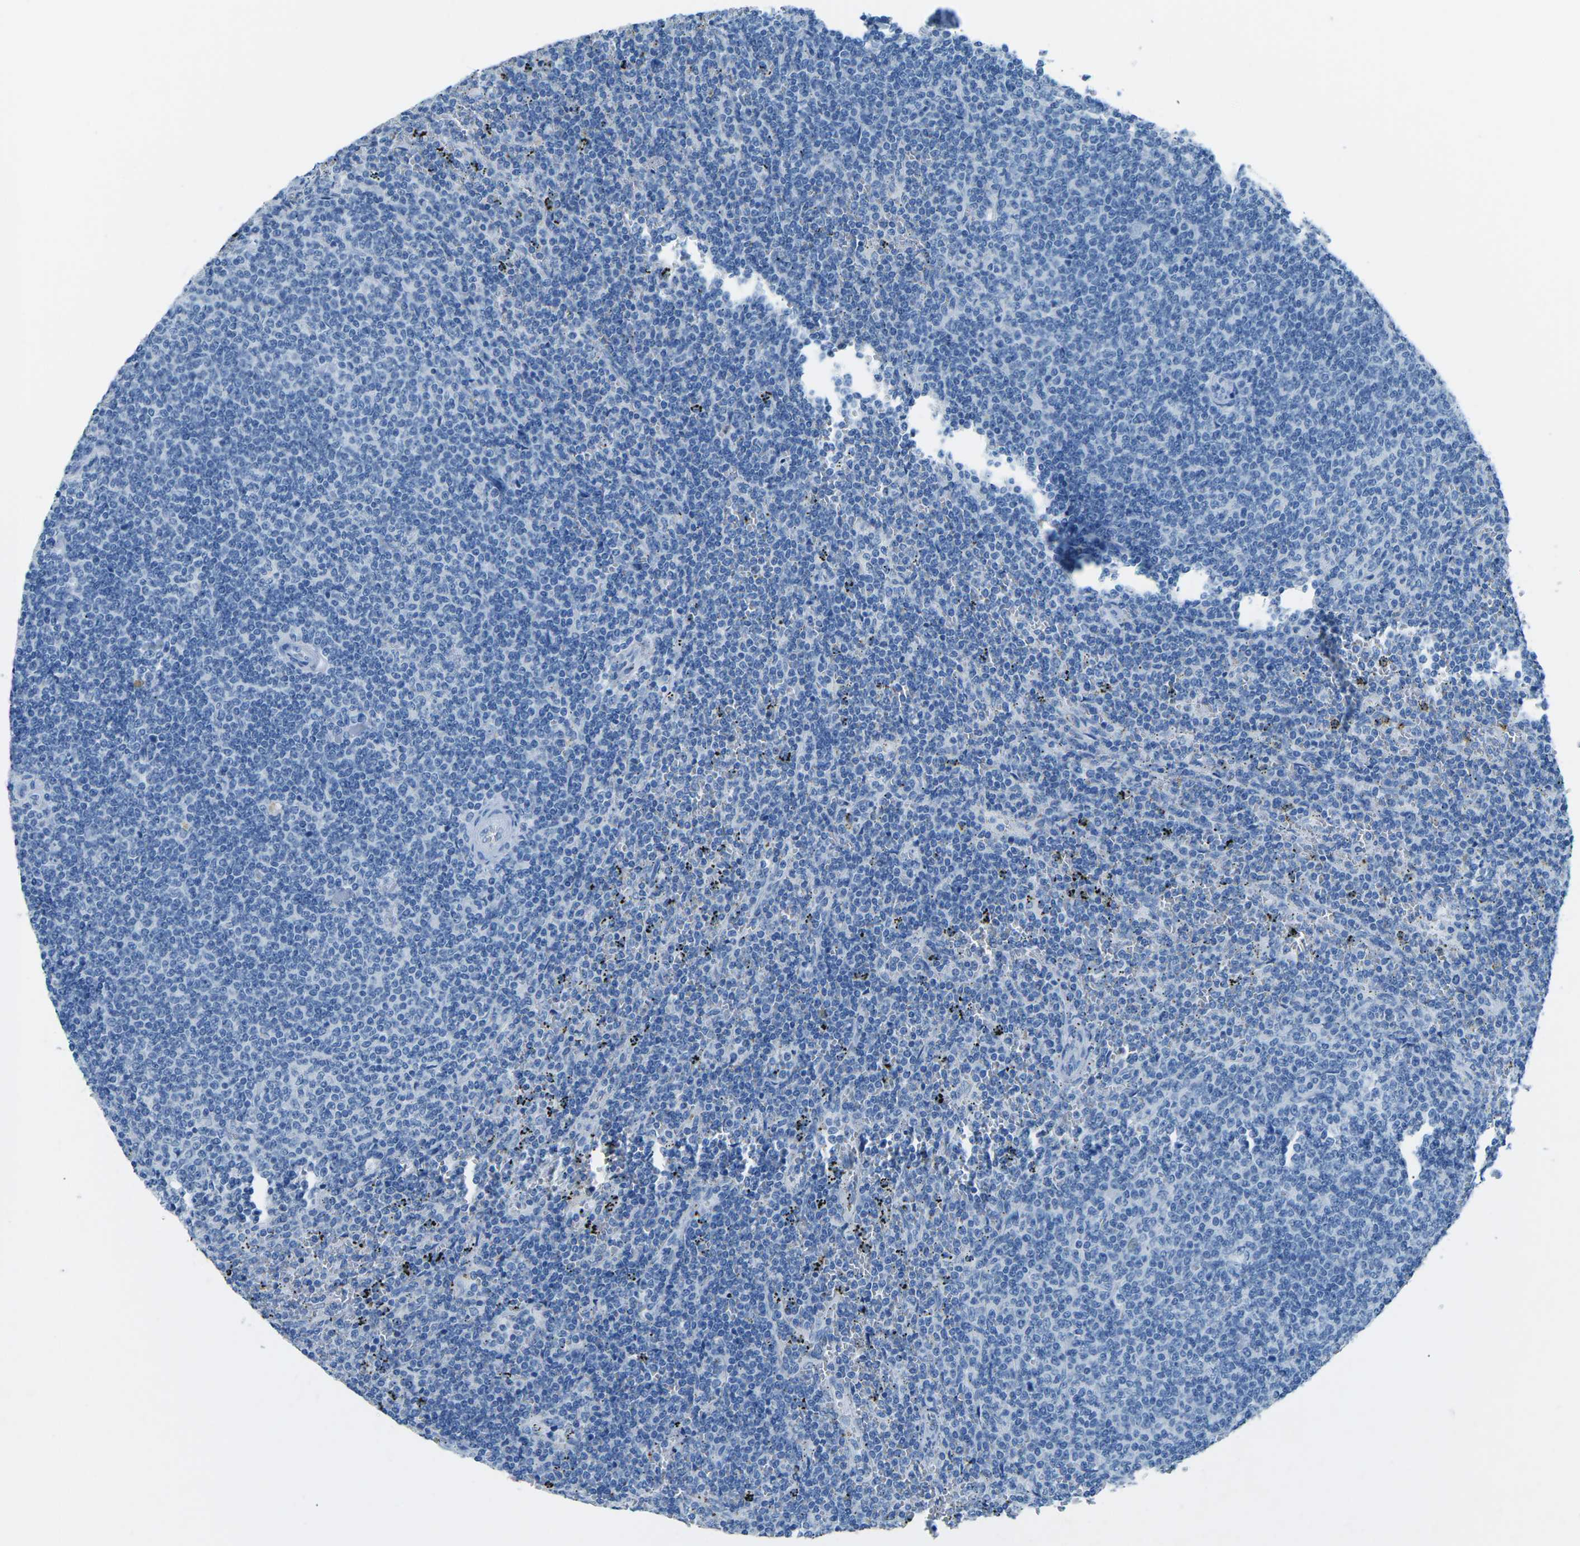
{"staining": {"intensity": "negative", "quantity": "none", "location": "none"}, "tissue": "lymphoma", "cell_type": "Tumor cells", "image_type": "cancer", "snomed": [{"axis": "morphology", "description": "Malignant lymphoma, non-Hodgkin's type, Low grade"}, {"axis": "topography", "description": "Spleen"}], "caption": "This image is of malignant lymphoma, non-Hodgkin's type (low-grade) stained with immunohistochemistry (IHC) to label a protein in brown with the nuclei are counter-stained blue. There is no positivity in tumor cells.", "gene": "MYH8", "patient": {"sex": "female", "age": 50}}